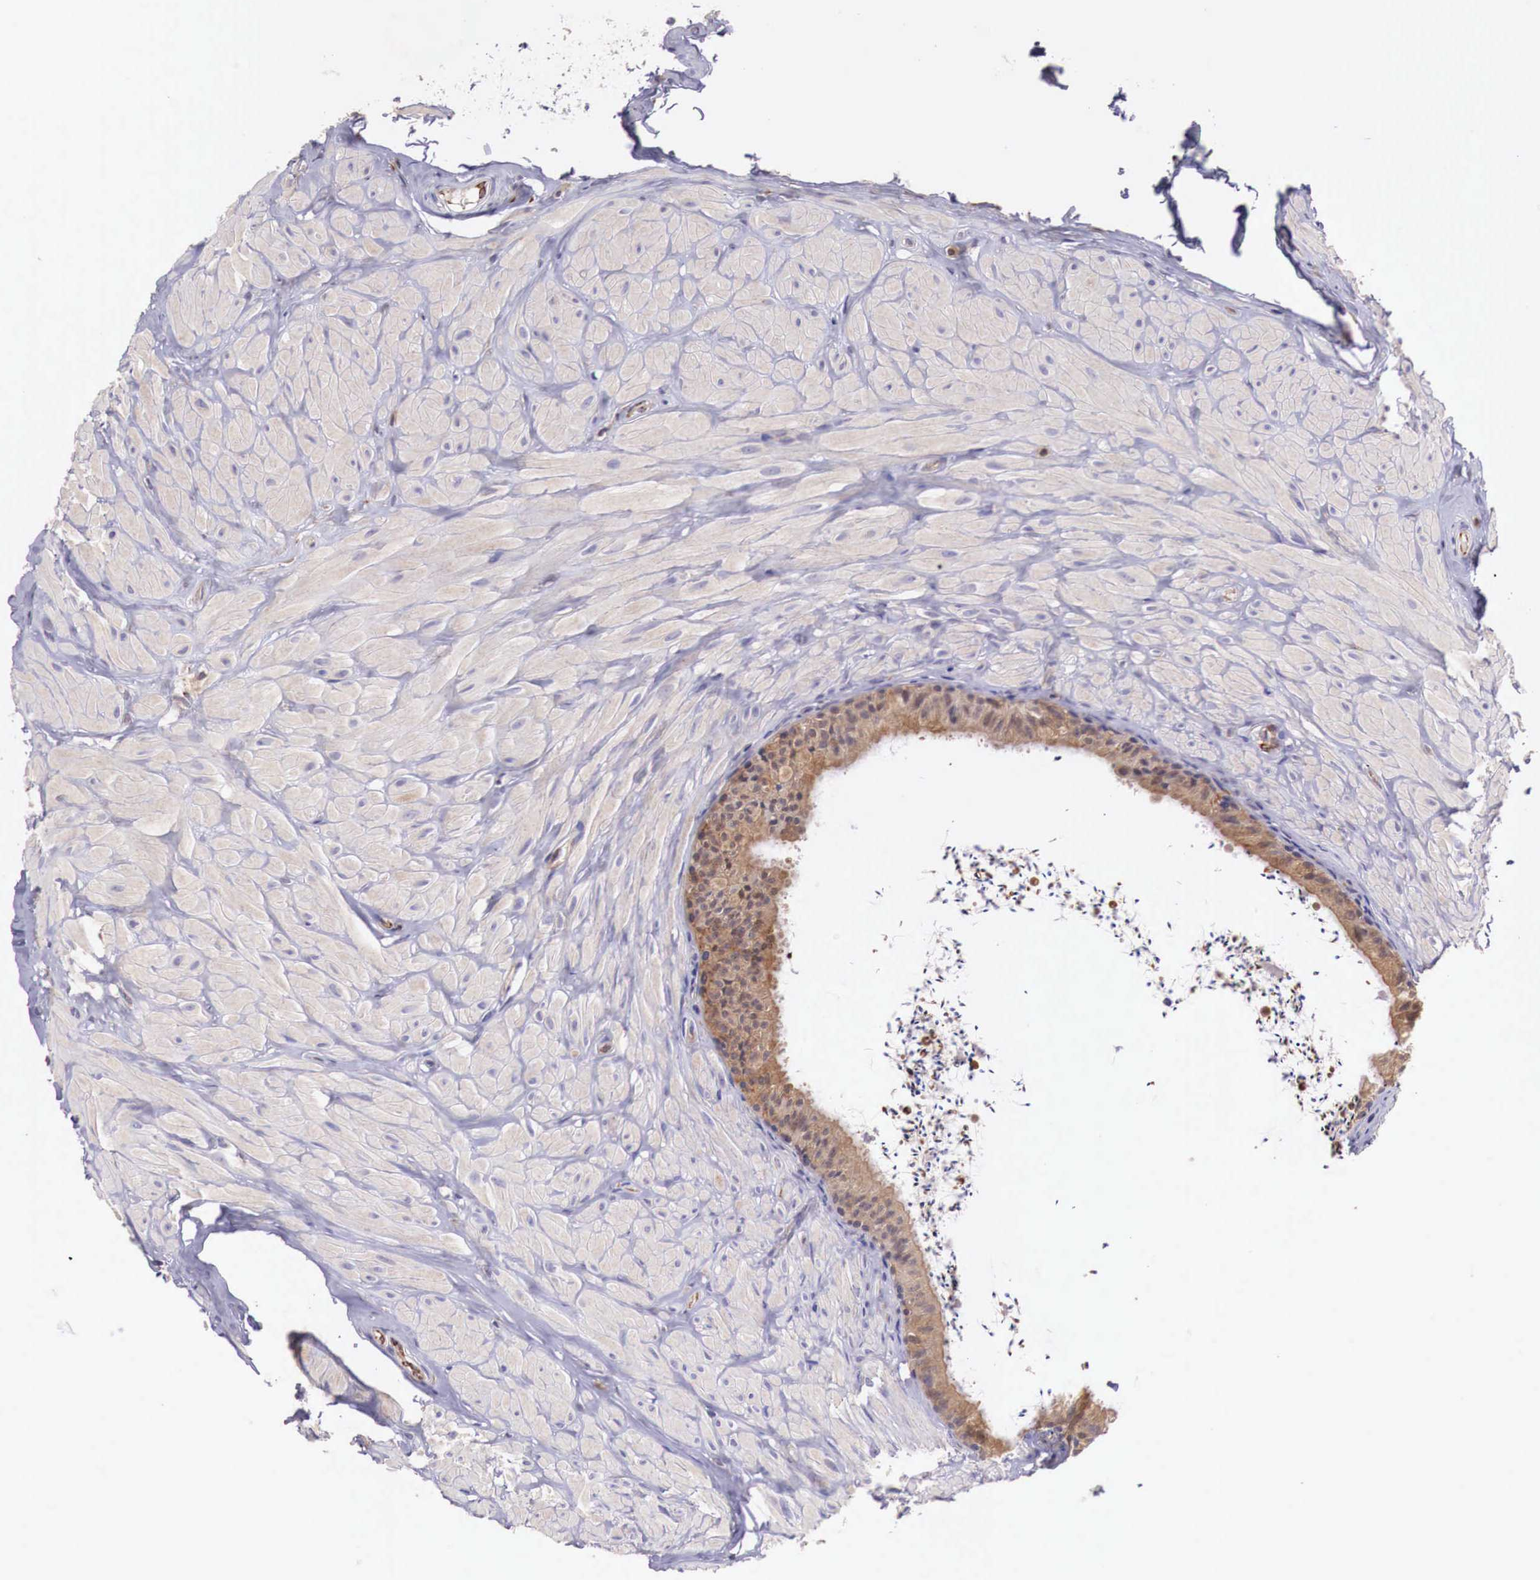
{"staining": {"intensity": "moderate", "quantity": ">75%", "location": "cytoplasmic/membranous"}, "tissue": "epididymis", "cell_type": "Glandular cells", "image_type": "normal", "snomed": [{"axis": "morphology", "description": "Normal tissue, NOS"}, {"axis": "topography", "description": "Epididymis"}], "caption": "IHC (DAB) staining of unremarkable epididymis reveals moderate cytoplasmic/membranous protein expression in approximately >75% of glandular cells.", "gene": "GAB2", "patient": {"sex": "male", "age": 52}}